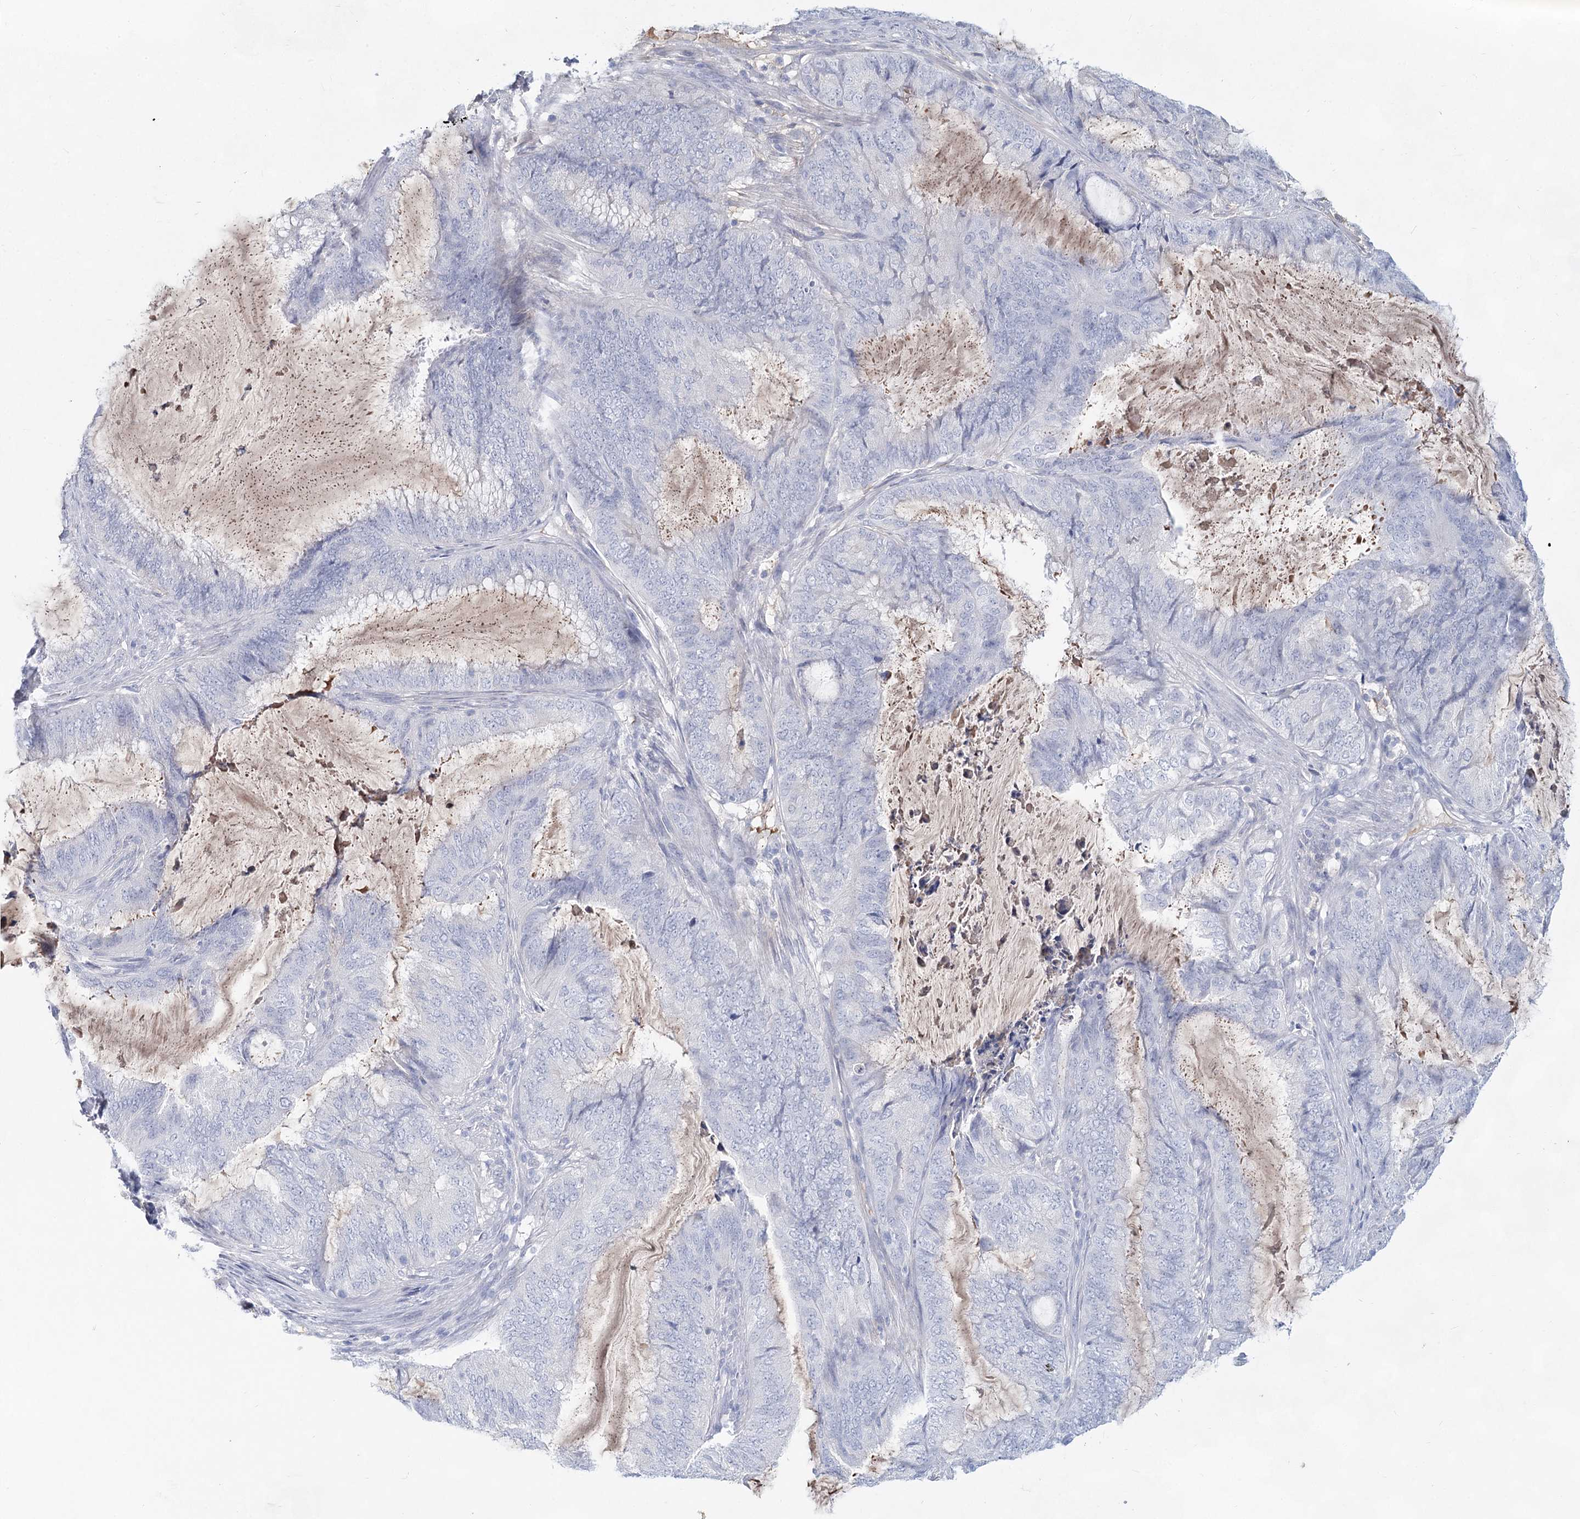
{"staining": {"intensity": "negative", "quantity": "none", "location": "none"}, "tissue": "endometrial cancer", "cell_type": "Tumor cells", "image_type": "cancer", "snomed": [{"axis": "morphology", "description": "Adenocarcinoma, NOS"}, {"axis": "topography", "description": "Endometrium"}], "caption": "DAB (3,3'-diaminobenzidine) immunohistochemical staining of endometrial adenocarcinoma exhibits no significant positivity in tumor cells.", "gene": "TASOR2", "patient": {"sex": "female", "age": 51}}